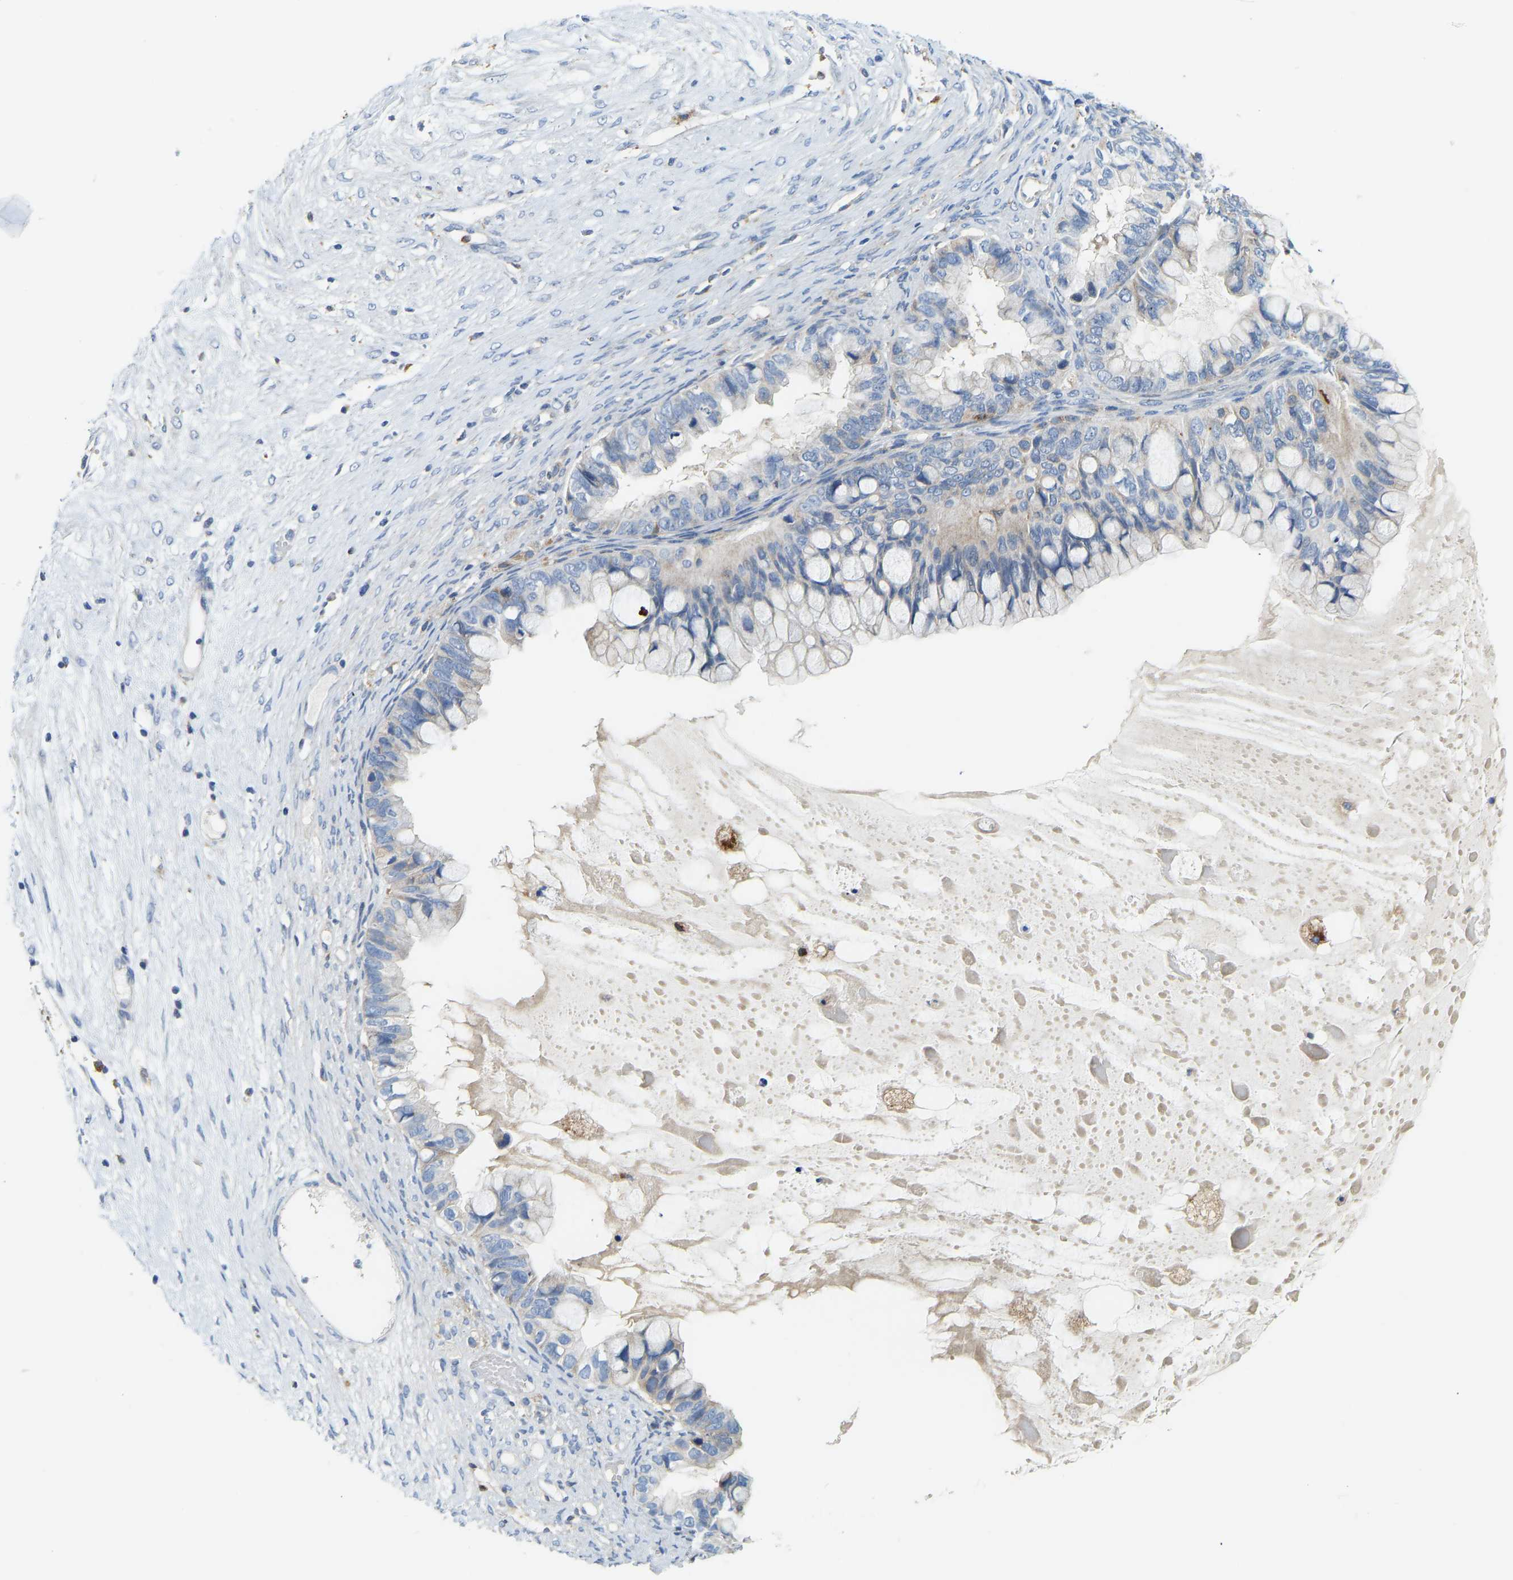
{"staining": {"intensity": "weak", "quantity": "<25%", "location": "cytoplasmic/membranous"}, "tissue": "ovarian cancer", "cell_type": "Tumor cells", "image_type": "cancer", "snomed": [{"axis": "morphology", "description": "Cystadenocarcinoma, mucinous, NOS"}, {"axis": "topography", "description": "Ovary"}], "caption": "This is an IHC micrograph of human ovarian cancer (mucinous cystadenocarcinoma). There is no expression in tumor cells.", "gene": "ATP6V1E1", "patient": {"sex": "female", "age": 80}}